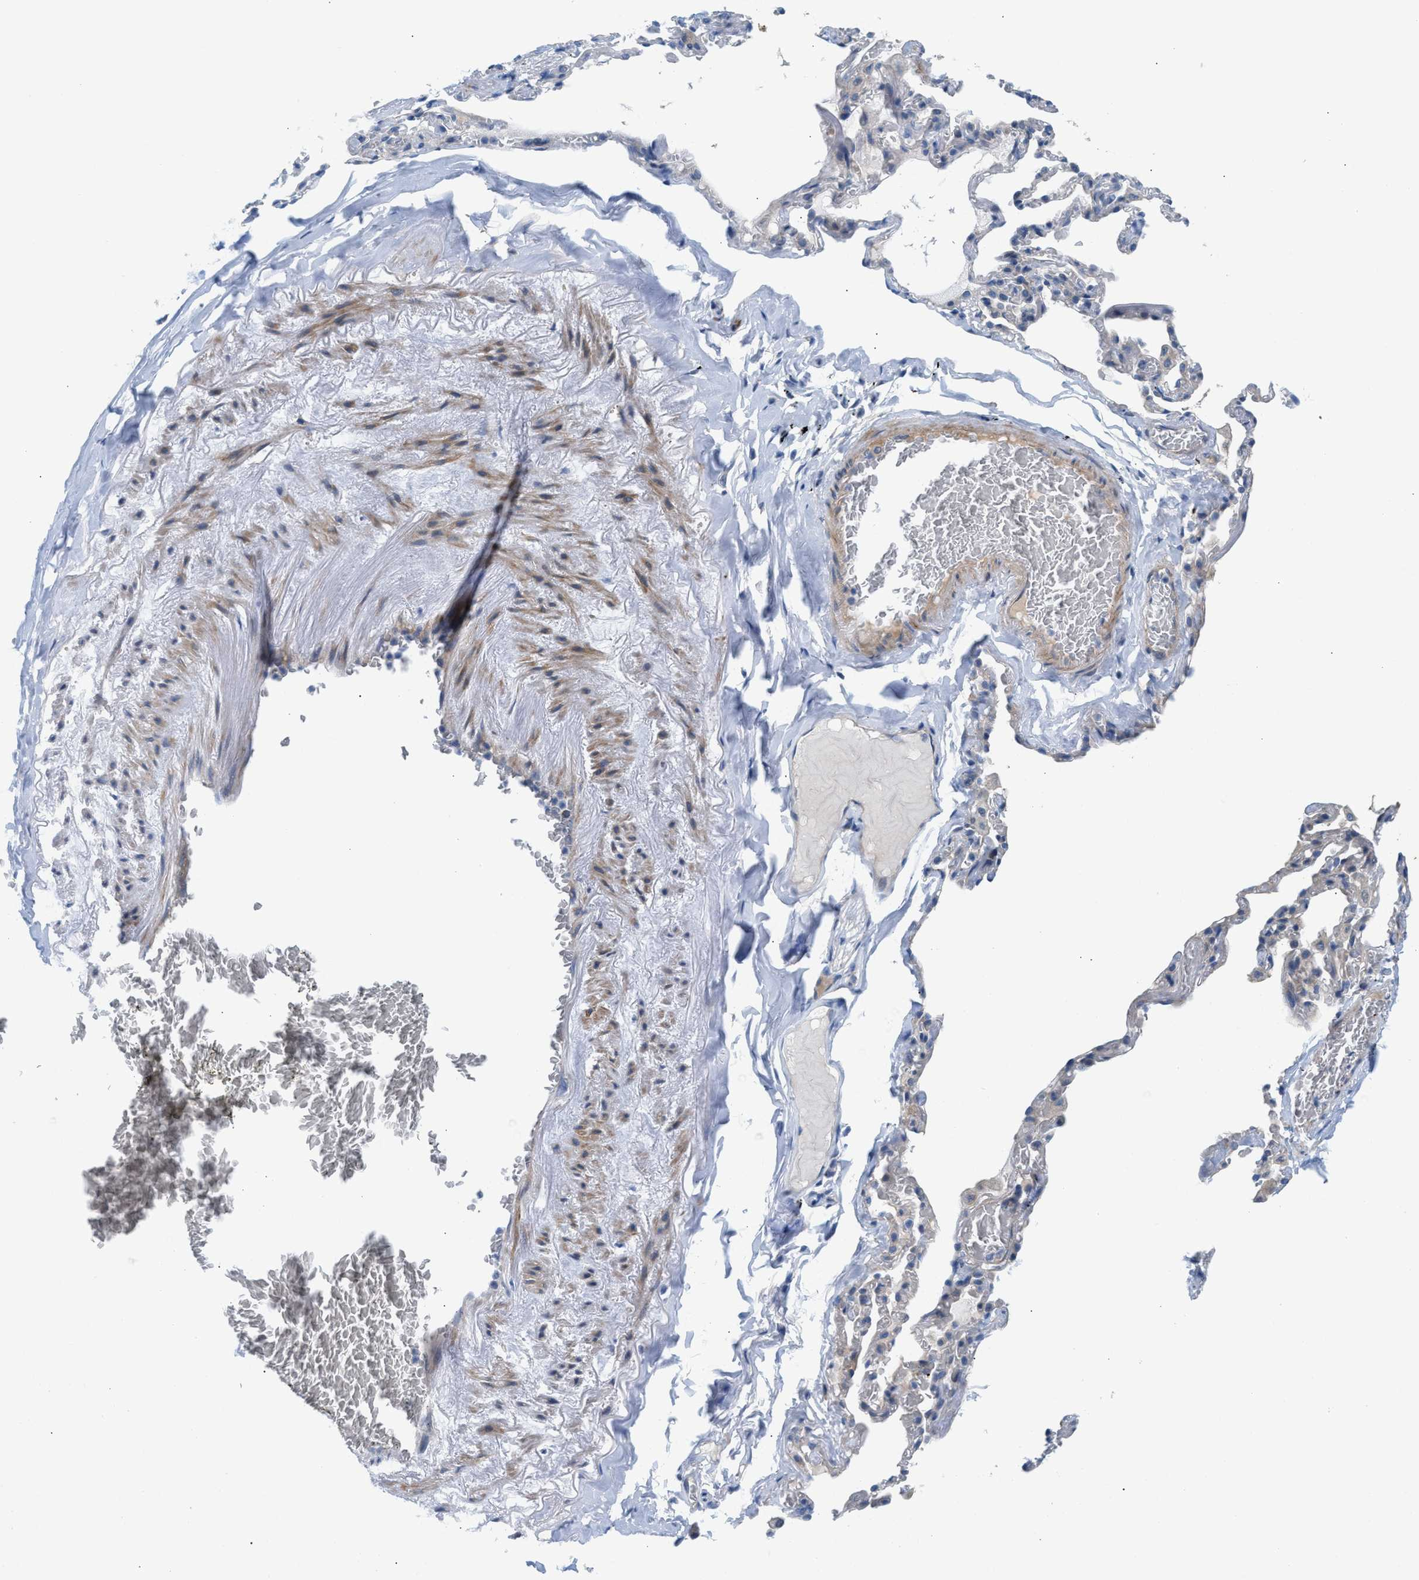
{"staining": {"intensity": "negative", "quantity": "none", "location": "none"}, "tissue": "adipose tissue", "cell_type": "Adipocytes", "image_type": "normal", "snomed": [{"axis": "morphology", "description": "Normal tissue, NOS"}, {"axis": "topography", "description": "Cartilage tissue"}, {"axis": "topography", "description": "Lung"}], "caption": "An immunohistochemistry histopathology image of normal adipose tissue is shown. There is no staining in adipocytes of adipose tissue. (Immunohistochemistry (ihc), brightfield microscopy, high magnification).", "gene": "MPP3", "patient": {"sex": "female", "age": 77}}